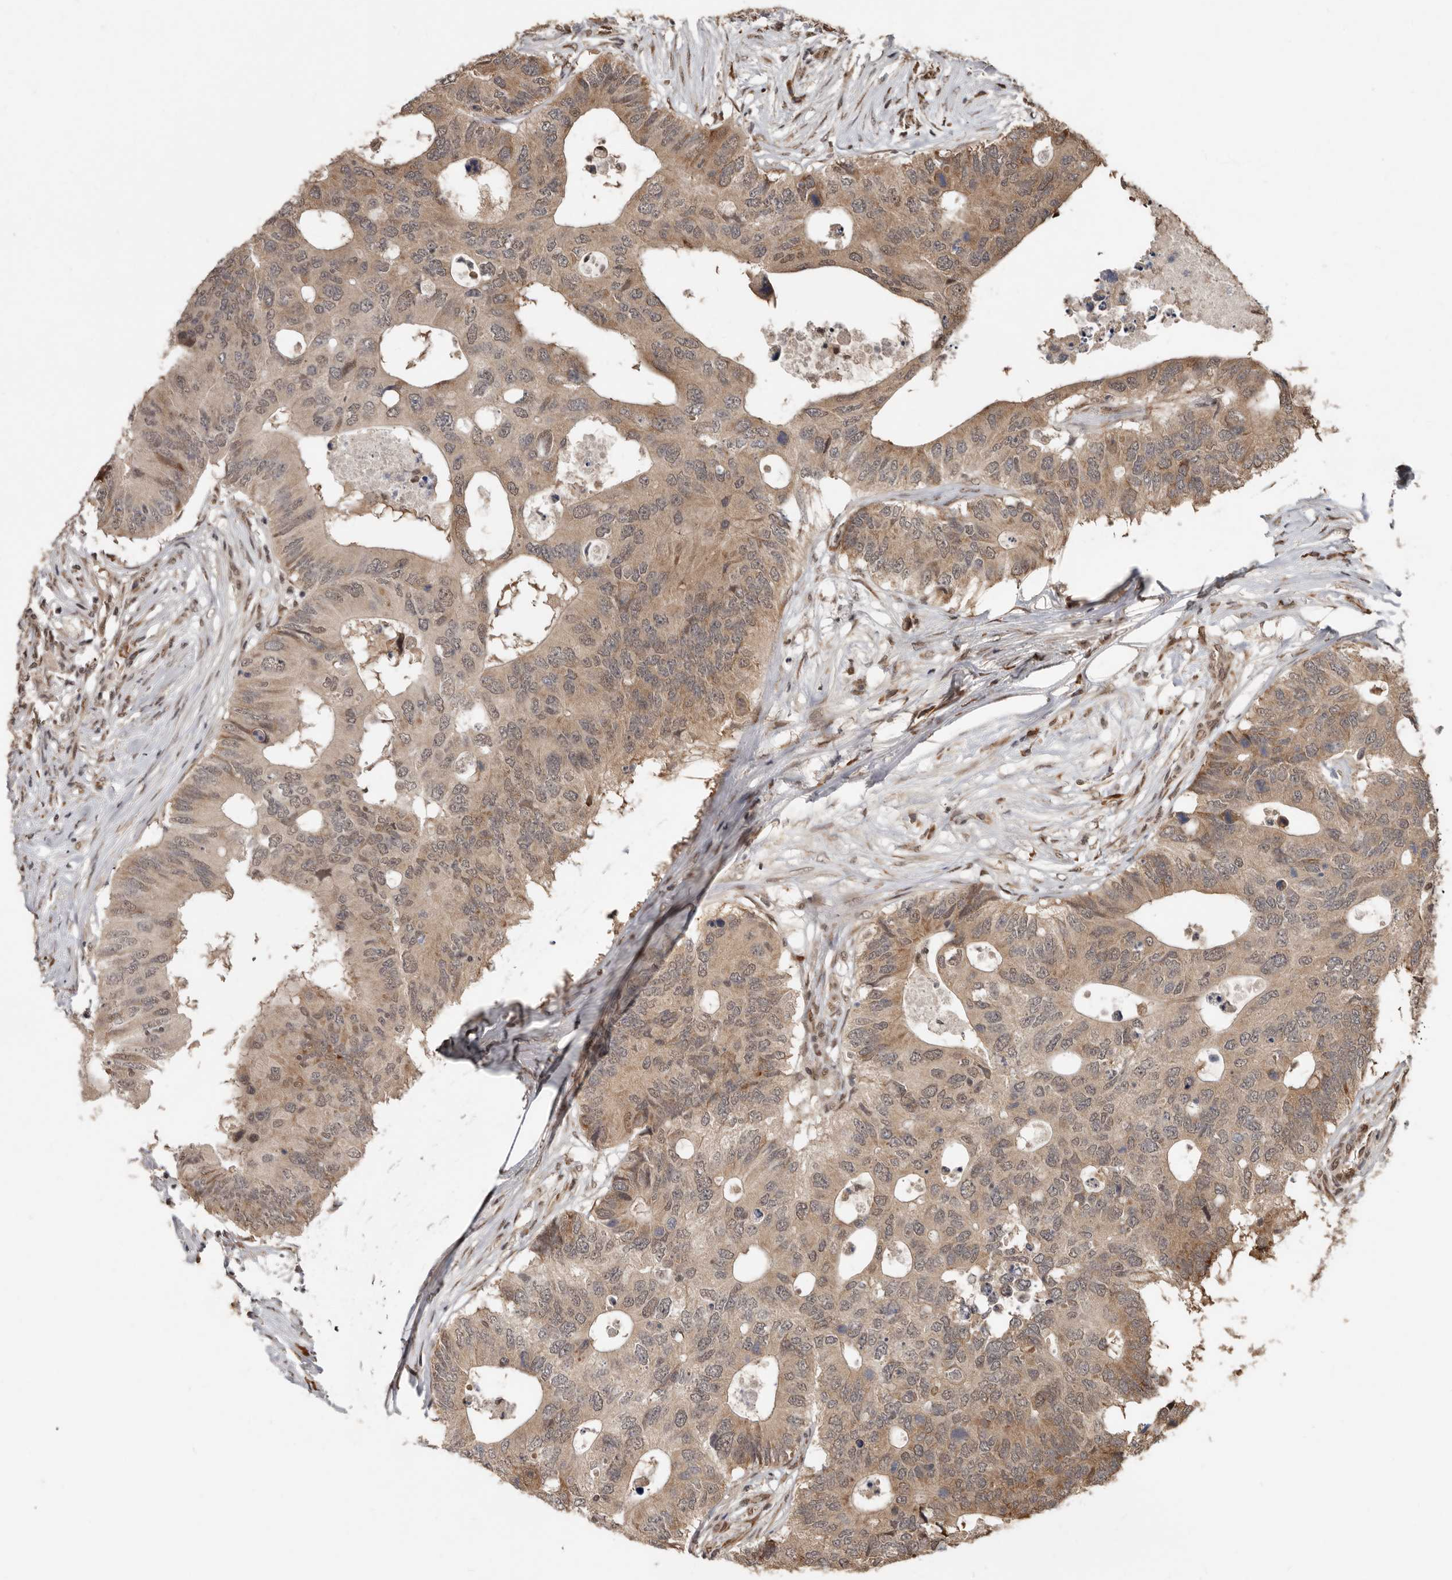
{"staining": {"intensity": "moderate", "quantity": ">75%", "location": "cytoplasmic/membranous,nuclear"}, "tissue": "colorectal cancer", "cell_type": "Tumor cells", "image_type": "cancer", "snomed": [{"axis": "morphology", "description": "Adenocarcinoma, NOS"}, {"axis": "topography", "description": "Colon"}], "caption": "An IHC image of tumor tissue is shown. Protein staining in brown highlights moderate cytoplasmic/membranous and nuclear positivity in colorectal cancer (adenocarcinoma) within tumor cells.", "gene": "LRGUK", "patient": {"sex": "male", "age": 71}}